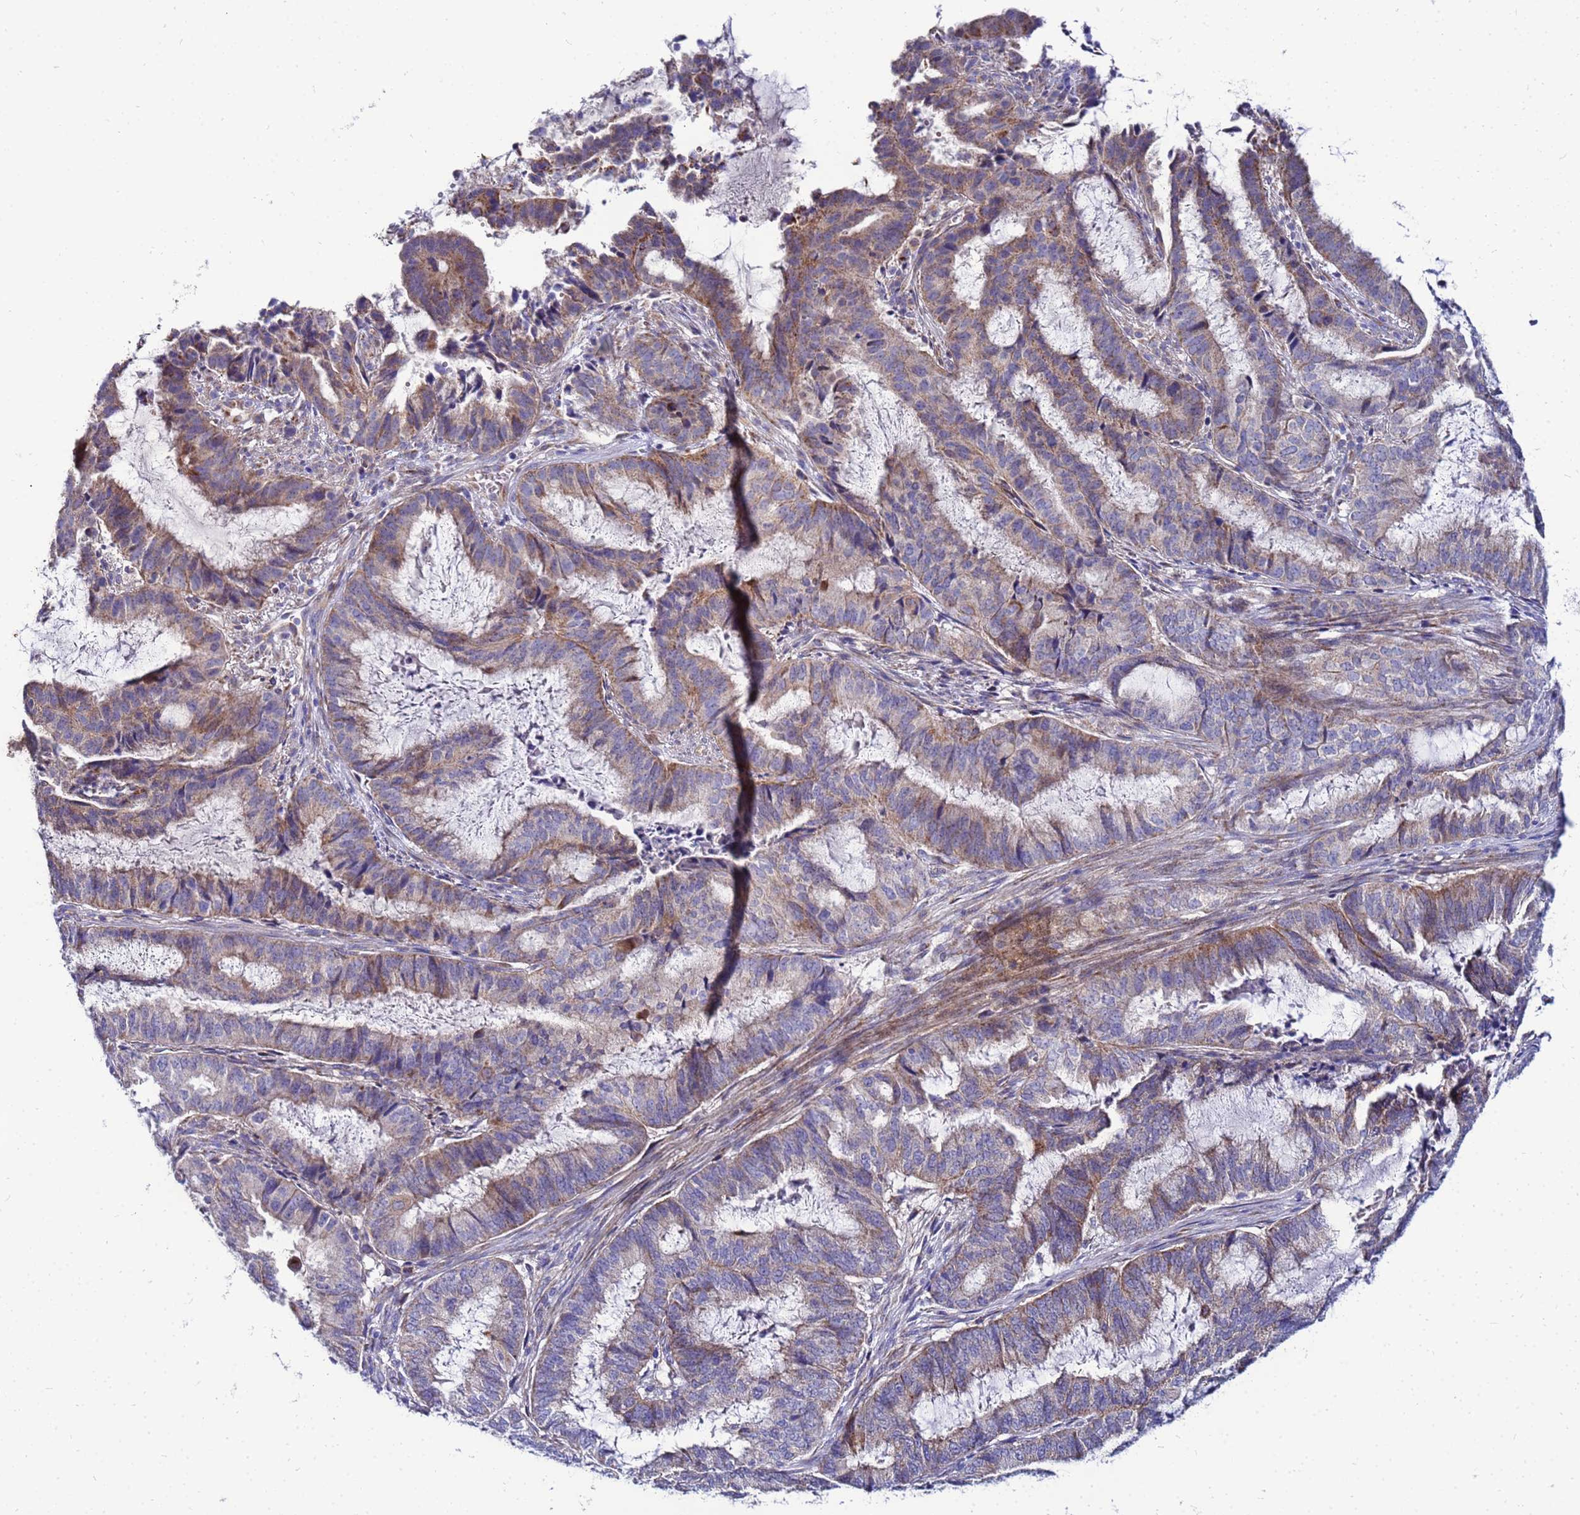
{"staining": {"intensity": "moderate", "quantity": "25%-75%", "location": "cytoplasmic/membranous"}, "tissue": "endometrial cancer", "cell_type": "Tumor cells", "image_type": "cancer", "snomed": [{"axis": "morphology", "description": "Adenocarcinoma, NOS"}, {"axis": "topography", "description": "Endometrium"}], "caption": "Endometrial cancer stained with DAB (3,3'-diaminobenzidine) immunohistochemistry exhibits medium levels of moderate cytoplasmic/membranous expression in approximately 25%-75% of tumor cells. The staining is performed using DAB (3,3'-diaminobenzidine) brown chromogen to label protein expression. The nuclei are counter-stained blue using hematoxylin.", "gene": "FAHD2A", "patient": {"sex": "female", "age": 51}}